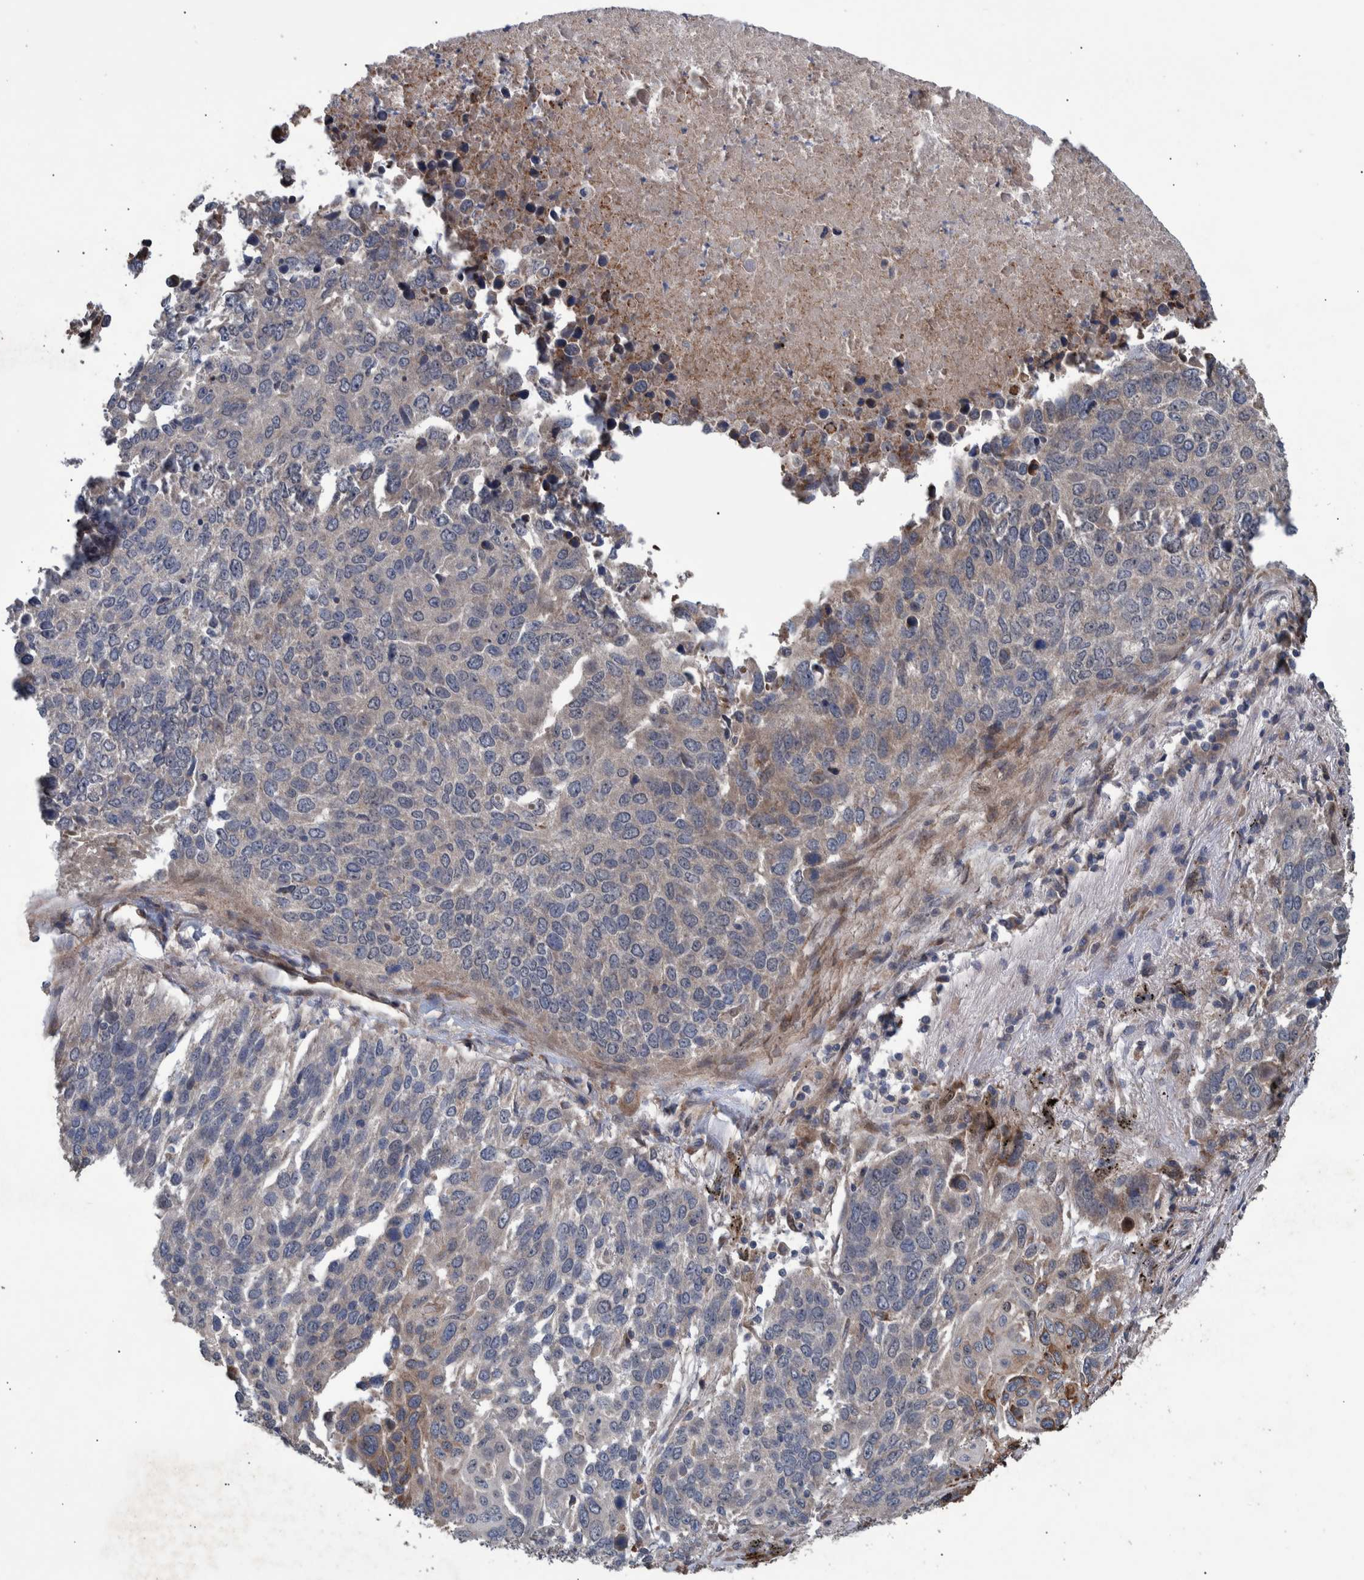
{"staining": {"intensity": "moderate", "quantity": "<25%", "location": "cytoplasmic/membranous"}, "tissue": "lung cancer", "cell_type": "Tumor cells", "image_type": "cancer", "snomed": [{"axis": "morphology", "description": "Squamous cell carcinoma, NOS"}, {"axis": "topography", "description": "Lung"}], "caption": "Immunohistochemistry of squamous cell carcinoma (lung) exhibits low levels of moderate cytoplasmic/membranous staining in approximately <25% of tumor cells.", "gene": "B3GNTL1", "patient": {"sex": "male", "age": 66}}